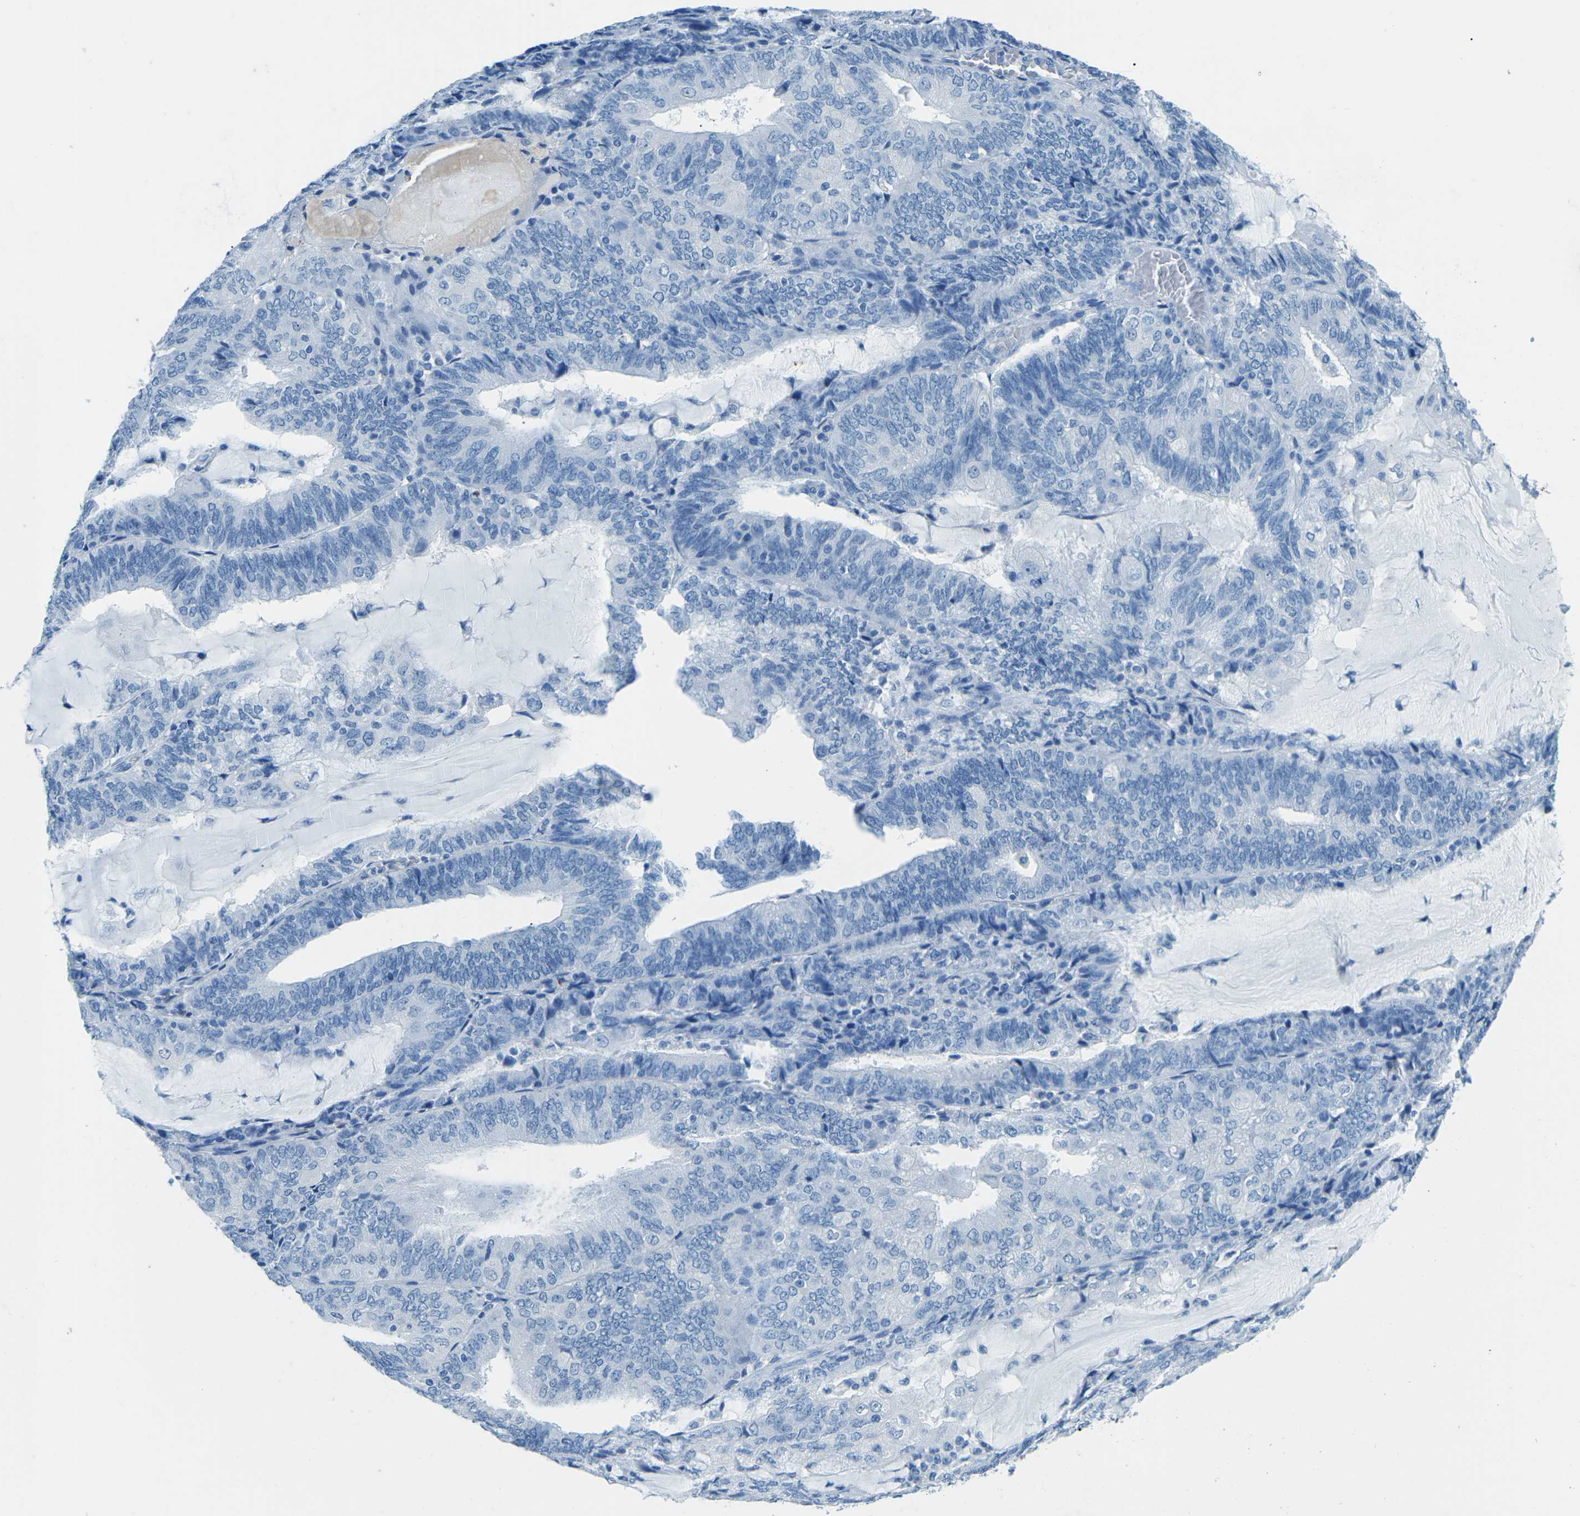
{"staining": {"intensity": "negative", "quantity": "none", "location": "none"}, "tissue": "endometrial cancer", "cell_type": "Tumor cells", "image_type": "cancer", "snomed": [{"axis": "morphology", "description": "Adenocarcinoma, NOS"}, {"axis": "topography", "description": "Endometrium"}], "caption": "DAB (3,3'-diaminobenzidine) immunohistochemical staining of endometrial cancer shows no significant staining in tumor cells.", "gene": "MYH8", "patient": {"sex": "female", "age": 81}}